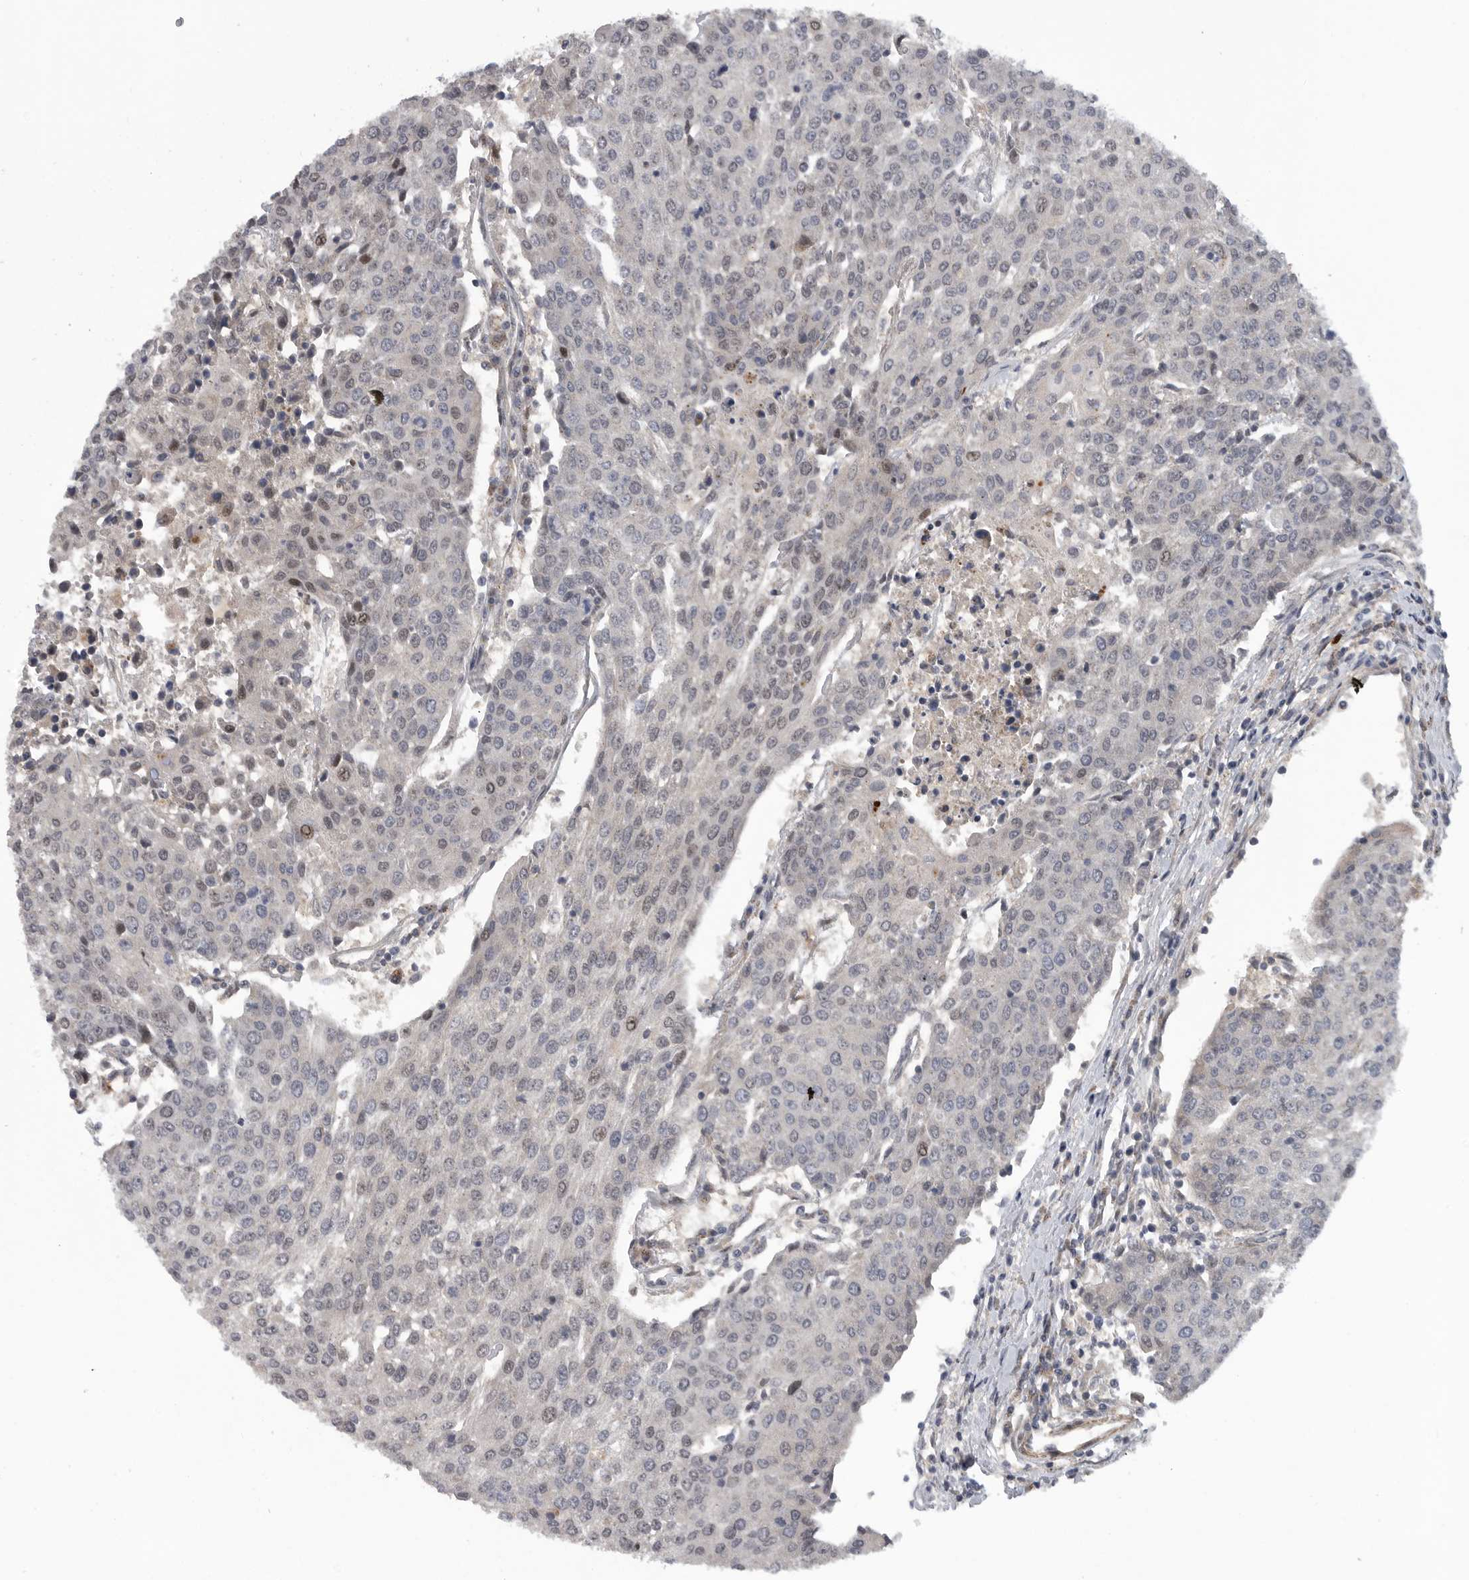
{"staining": {"intensity": "negative", "quantity": "none", "location": "none"}, "tissue": "urothelial cancer", "cell_type": "Tumor cells", "image_type": "cancer", "snomed": [{"axis": "morphology", "description": "Urothelial carcinoma, High grade"}, {"axis": "topography", "description": "Urinary bladder"}], "caption": "An image of urothelial carcinoma (high-grade) stained for a protein exhibits no brown staining in tumor cells.", "gene": "TMPRSS11F", "patient": {"sex": "female", "age": 85}}